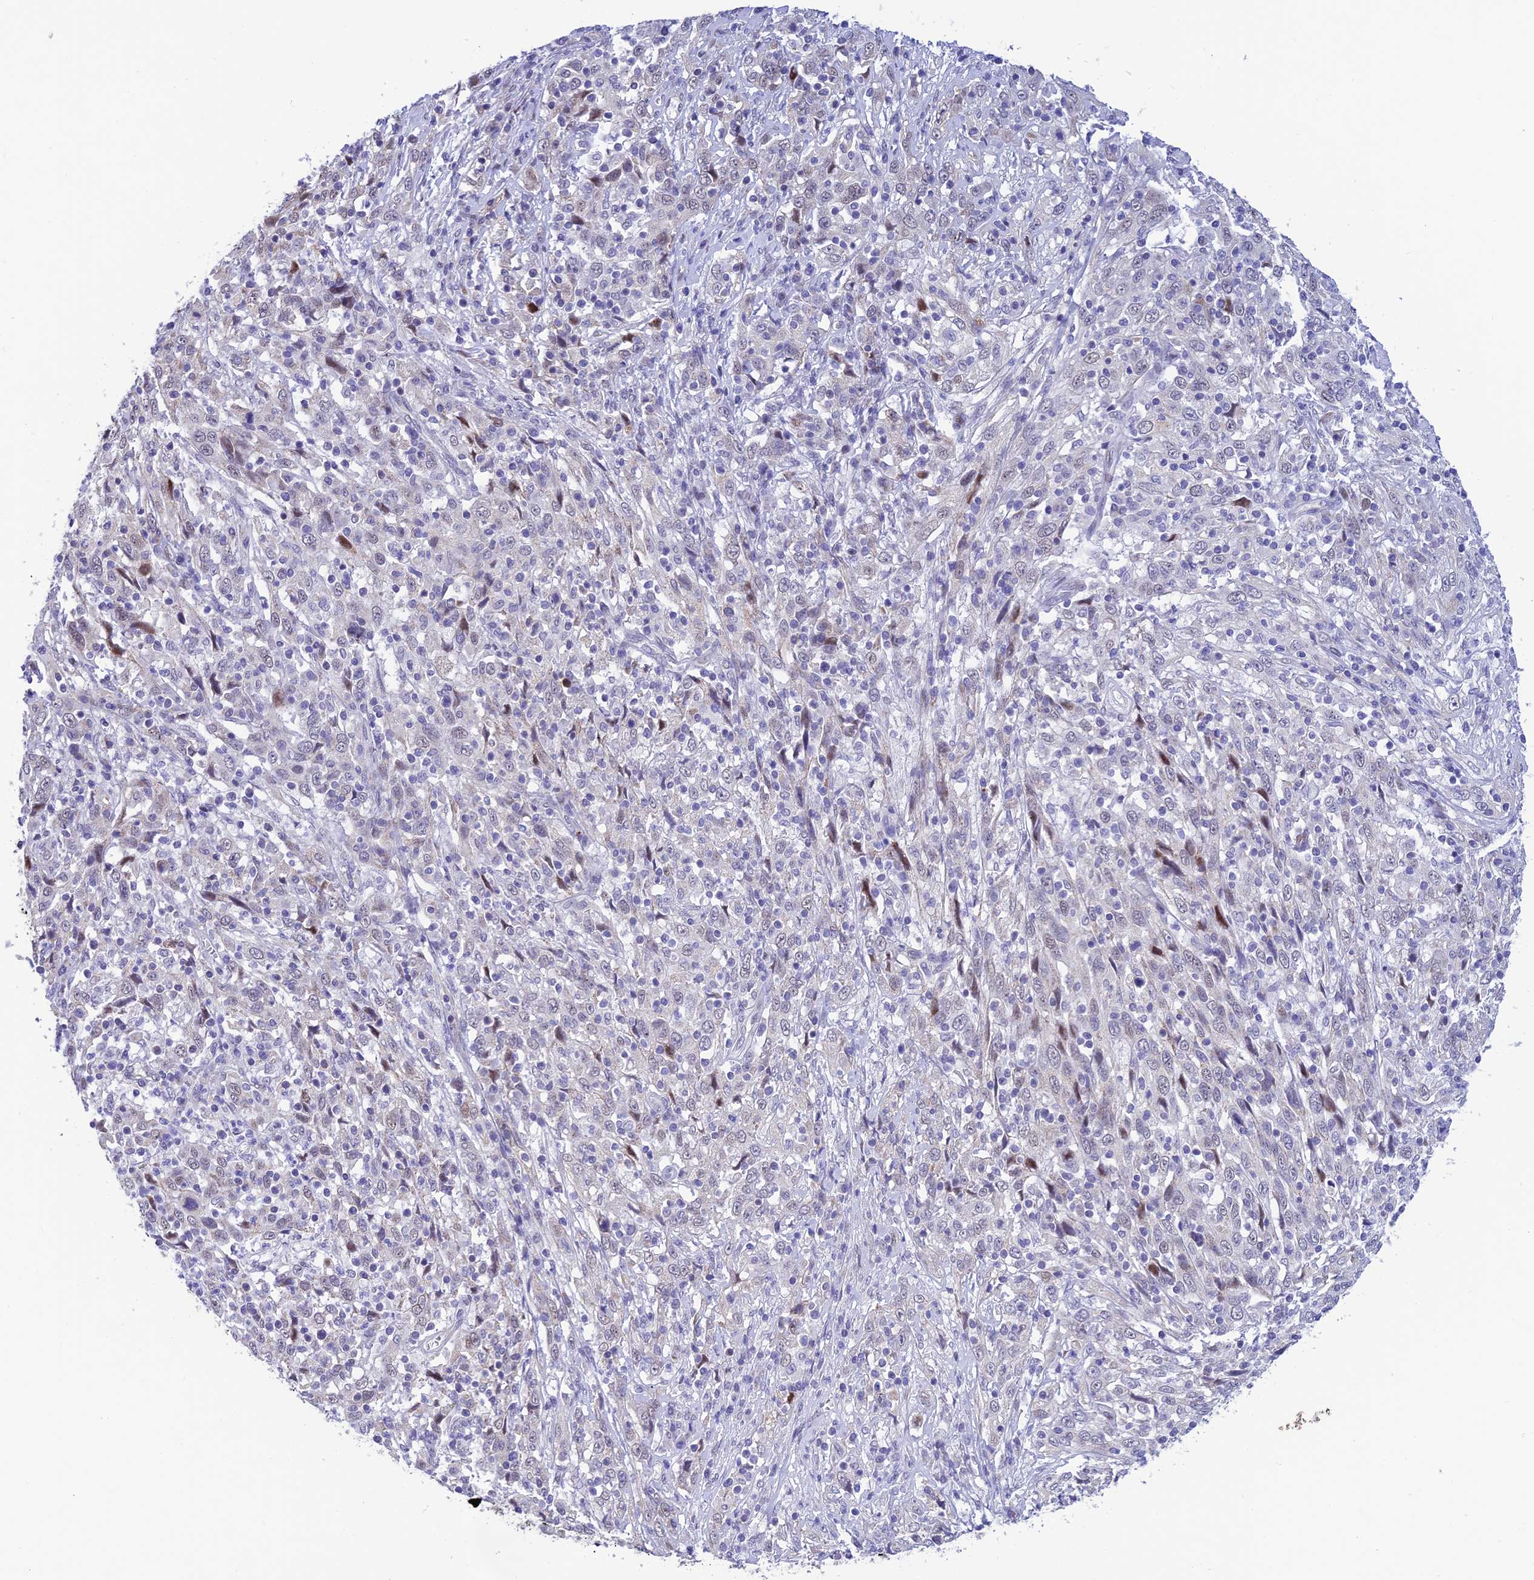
{"staining": {"intensity": "negative", "quantity": "none", "location": "none"}, "tissue": "cervical cancer", "cell_type": "Tumor cells", "image_type": "cancer", "snomed": [{"axis": "morphology", "description": "Squamous cell carcinoma, NOS"}, {"axis": "topography", "description": "Cervix"}], "caption": "A high-resolution micrograph shows IHC staining of squamous cell carcinoma (cervical), which reveals no significant positivity in tumor cells. Brightfield microscopy of immunohistochemistry (IHC) stained with DAB (brown) and hematoxylin (blue), captured at high magnification.", "gene": "WDR55", "patient": {"sex": "female", "age": 46}}